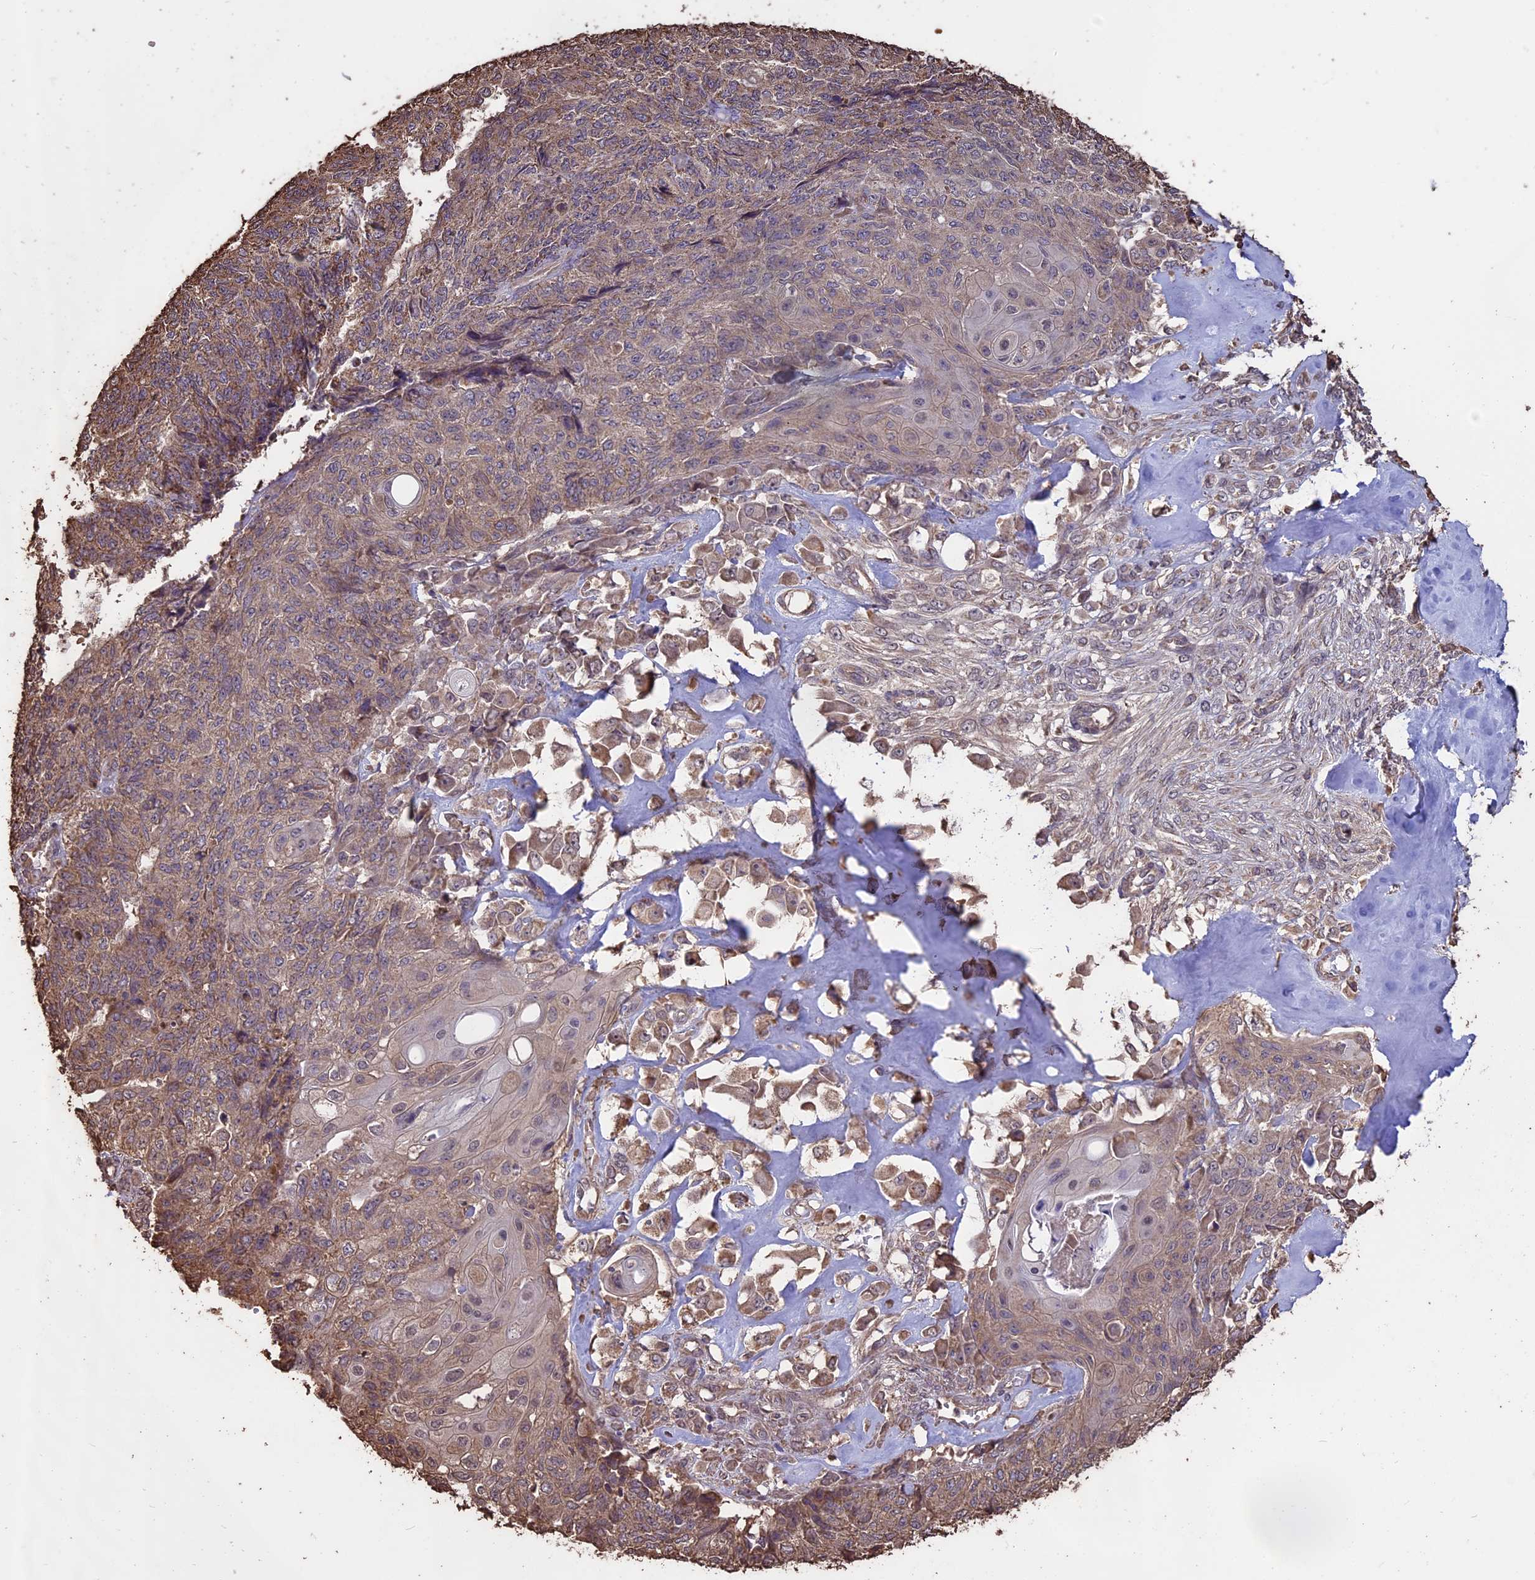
{"staining": {"intensity": "weak", "quantity": "25%-75%", "location": "cytoplasmic/membranous"}, "tissue": "endometrial cancer", "cell_type": "Tumor cells", "image_type": "cancer", "snomed": [{"axis": "morphology", "description": "Adenocarcinoma, NOS"}, {"axis": "topography", "description": "Endometrium"}], "caption": "Weak cytoplasmic/membranous staining is appreciated in about 25%-75% of tumor cells in endometrial cancer (adenocarcinoma).", "gene": "PGPEP1L", "patient": {"sex": "female", "age": 32}}